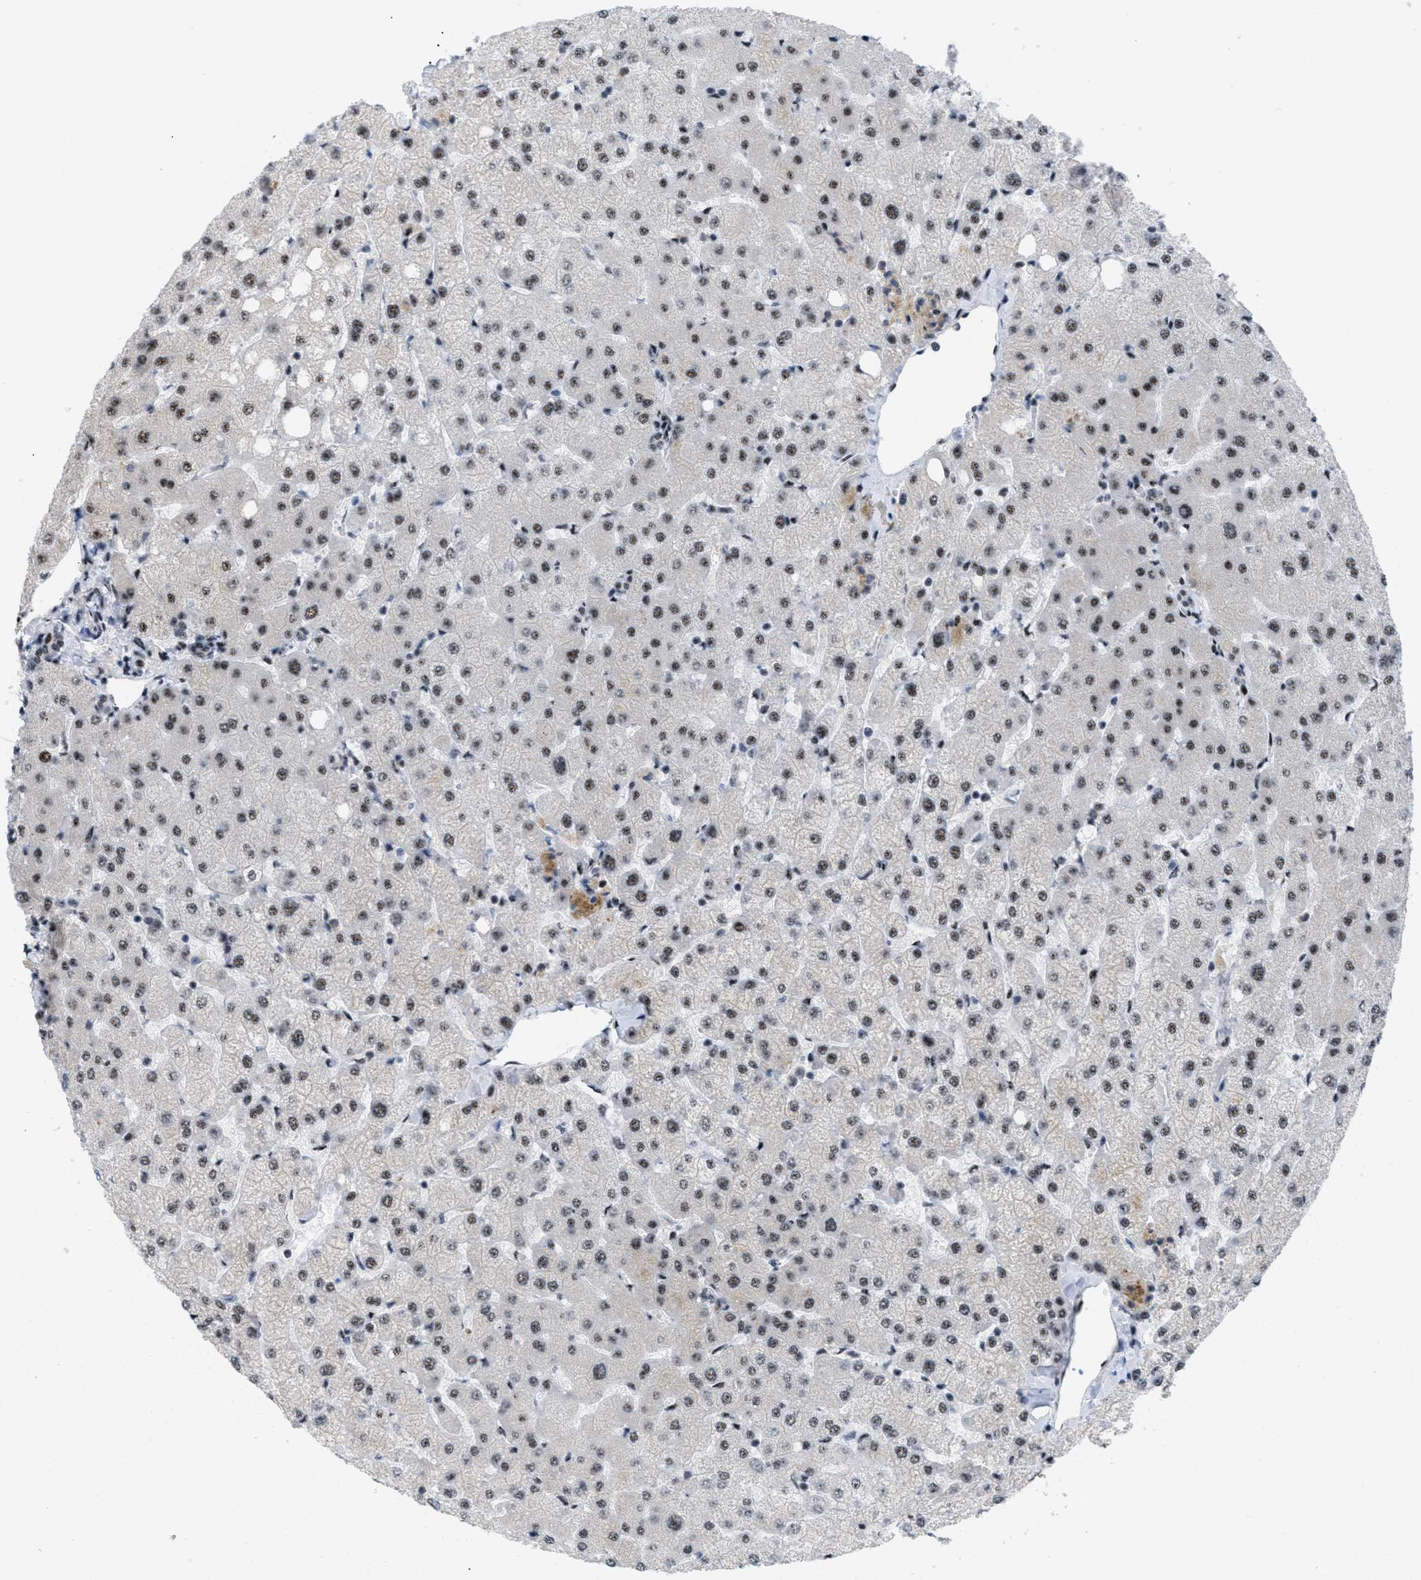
{"staining": {"intensity": "moderate", "quantity": "<25%", "location": "nuclear"}, "tissue": "liver", "cell_type": "Cholangiocytes", "image_type": "normal", "snomed": [{"axis": "morphology", "description": "Normal tissue, NOS"}, {"axis": "topography", "description": "Liver"}], "caption": "Immunohistochemical staining of unremarkable human liver demonstrates low levels of moderate nuclear staining in about <25% of cholangiocytes.", "gene": "CDR2", "patient": {"sex": "female", "age": 54}}